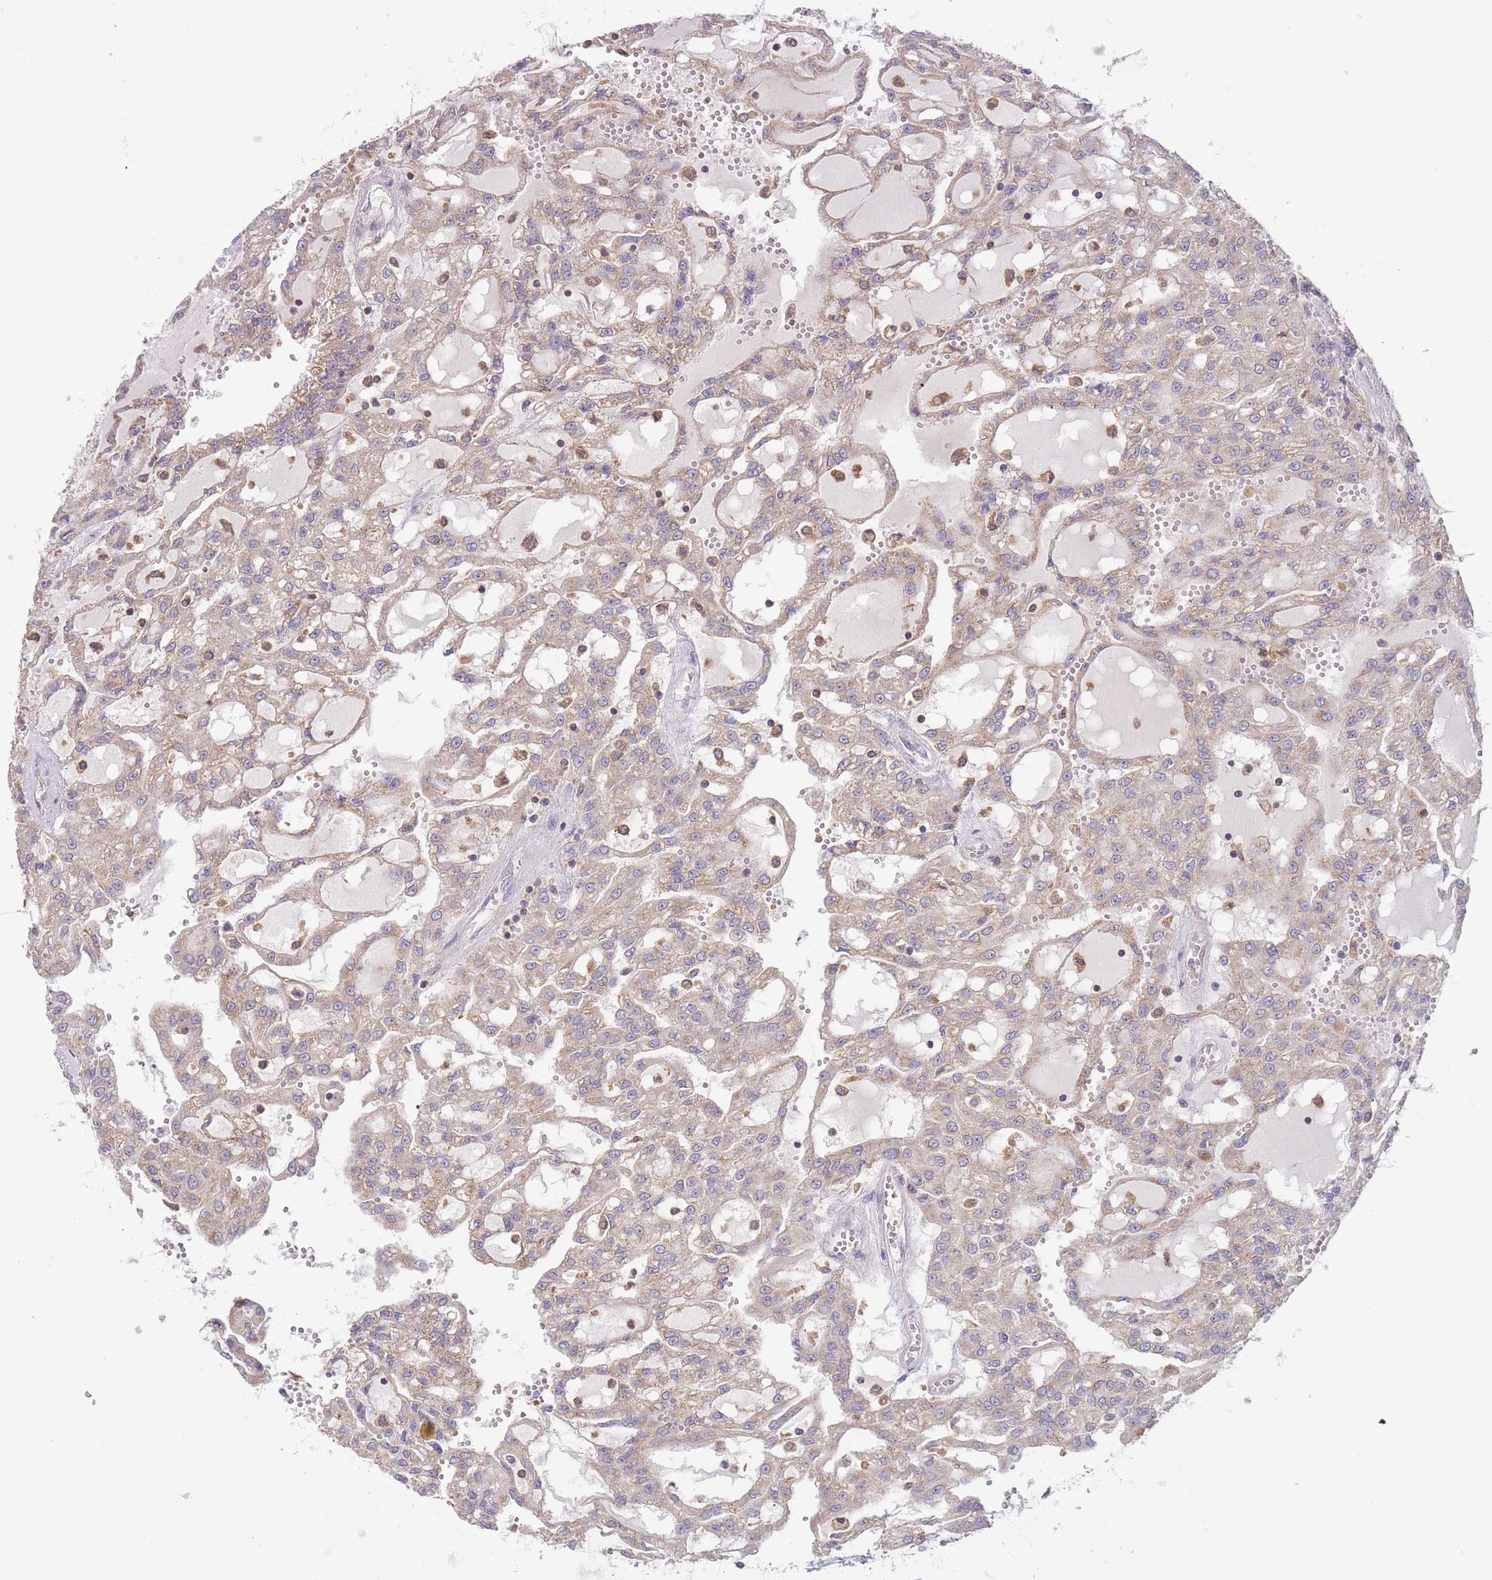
{"staining": {"intensity": "weak", "quantity": "25%-75%", "location": "cytoplasmic/membranous"}, "tissue": "renal cancer", "cell_type": "Tumor cells", "image_type": "cancer", "snomed": [{"axis": "morphology", "description": "Adenocarcinoma, NOS"}, {"axis": "topography", "description": "Kidney"}], "caption": "Immunohistochemistry (IHC) of human renal cancer demonstrates low levels of weak cytoplasmic/membranous positivity in about 25%-75% of tumor cells.", "gene": "SLC25A42", "patient": {"sex": "male", "age": 63}}